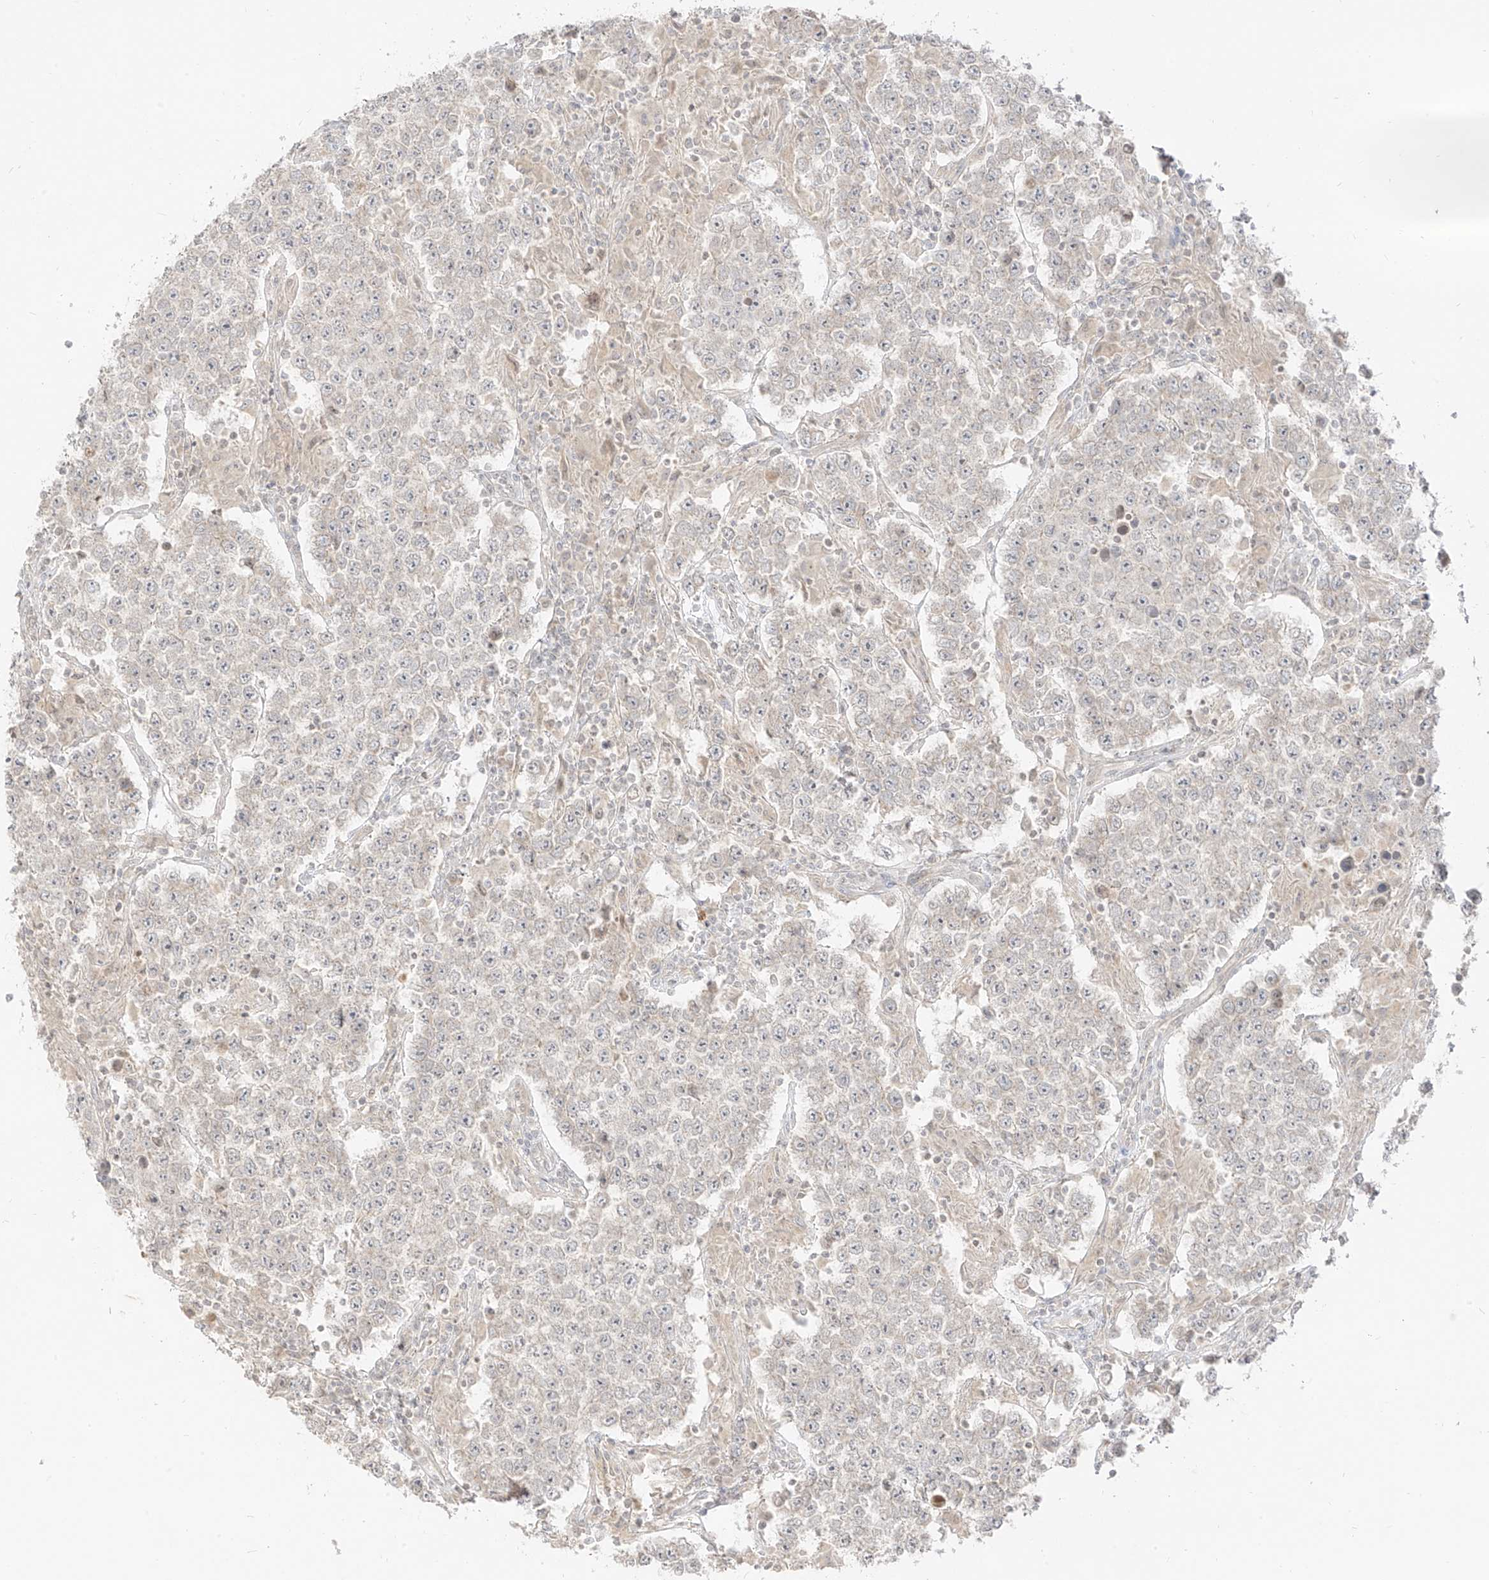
{"staining": {"intensity": "negative", "quantity": "none", "location": "none"}, "tissue": "testis cancer", "cell_type": "Tumor cells", "image_type": "cancer", "snomed": [{"axis": "morphology", "description": "Normal tissue, NOS"}, {"axis": "morphology", "description": "Urothelial carcinoma, High grade"}, {"axis": "morphology", "description": "Seminoma, NOS"}, {"axis": "morphology", "description": "Carcinoma, Embryonal, NOS"}, {"axis": "topography", "description": "Urinary bladder"}, {"axis": "topography", "description": "Testis"}], "caption": "Tumor cells show no significant staining in embryonal carcinoma (testis).", "gene": "LIPT1", "patient": {"sex": "male", "age": 41}}